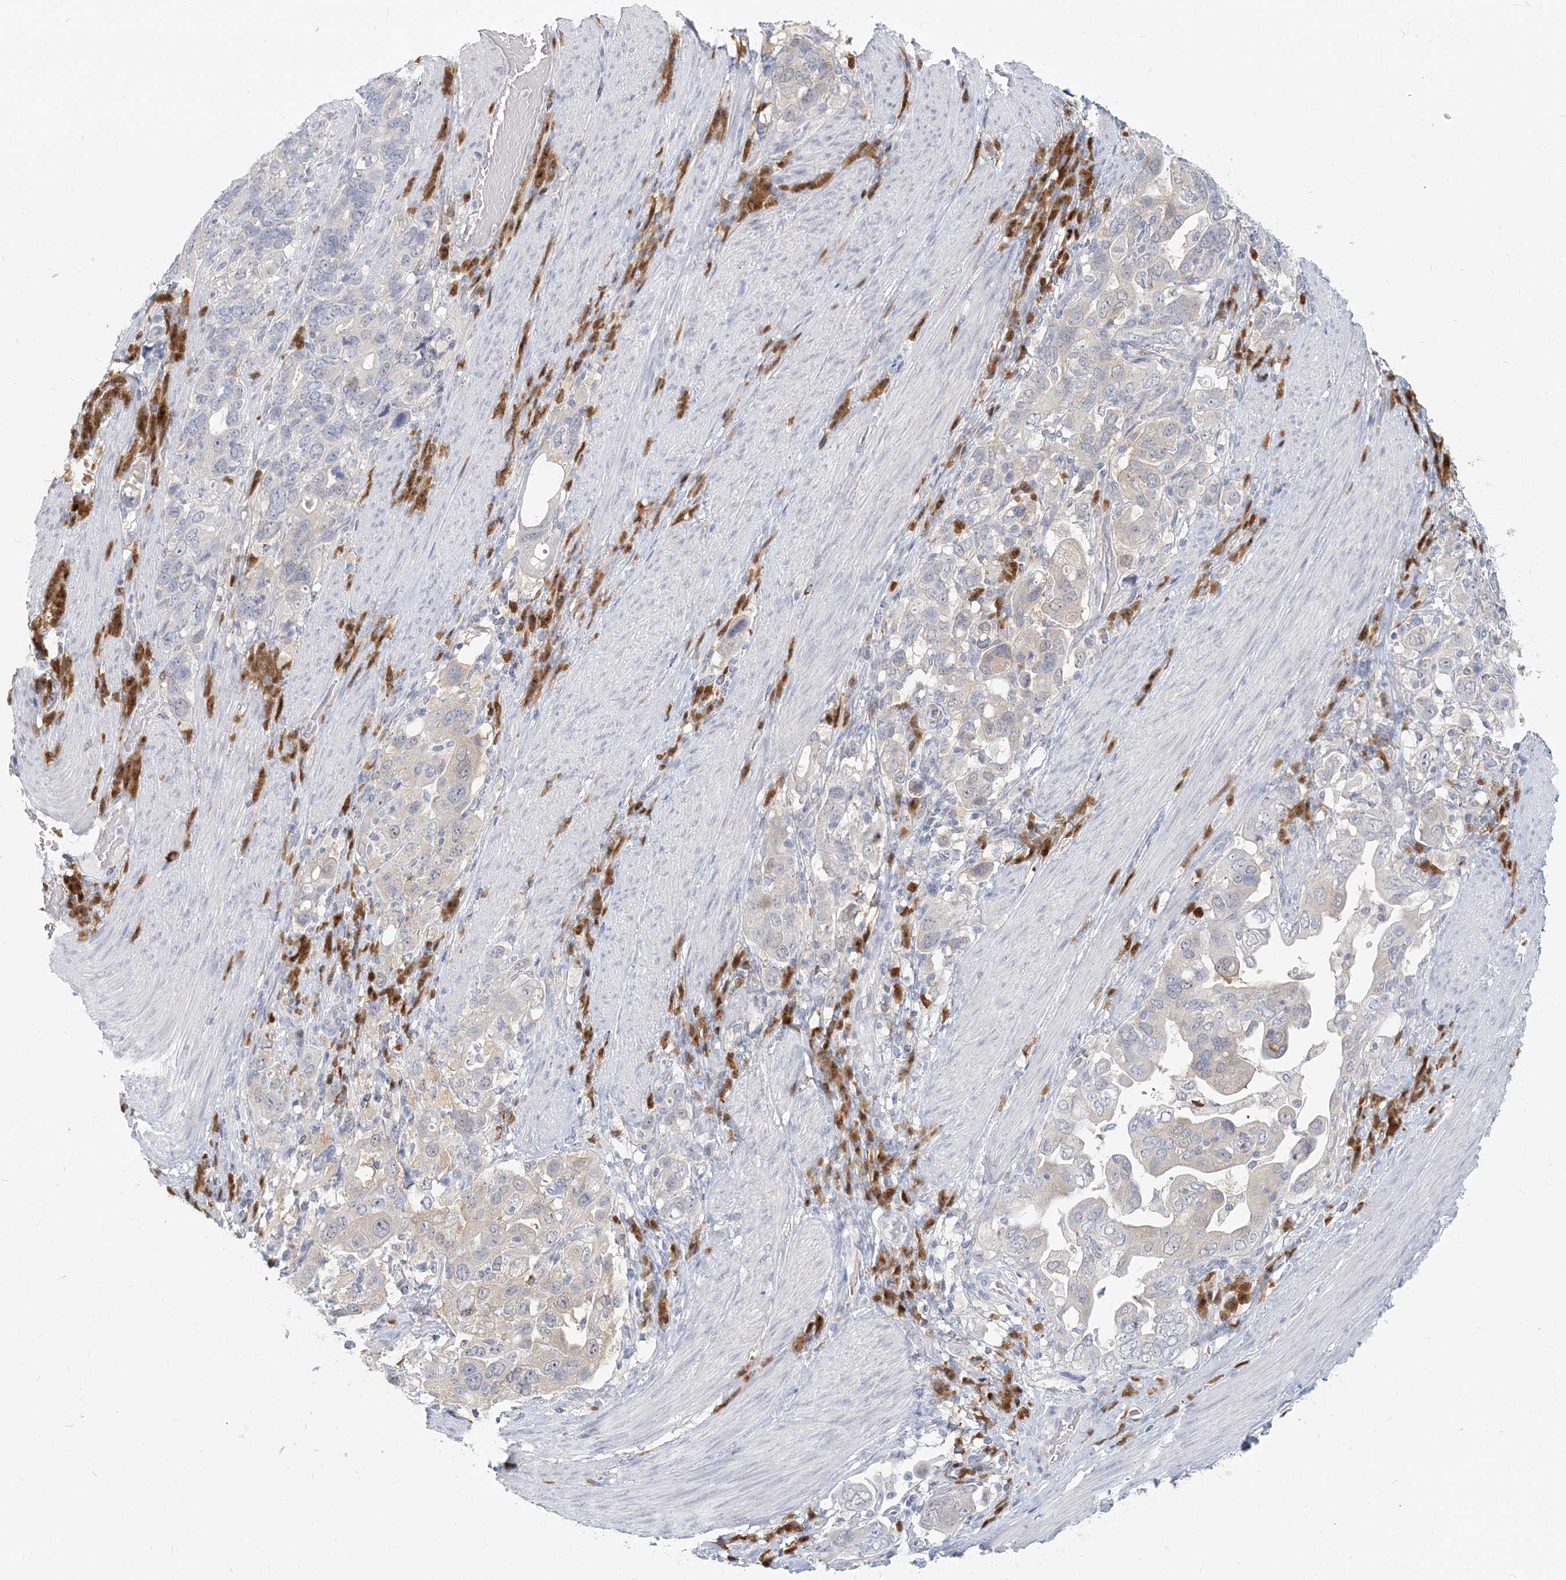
{"staining": {"intensity": "negative", "quantity": "none", "location": "none"}, "tissue": "stomach cancer", "cell_type": "Tumor cells", "image_type": "cancer", "snomed": [{"axis": "morphology", "description": "Adenocarcinoma, NOS"}, {"axis": "topography", "description": "Stomach, upper"}], "caption": "The IHC photomicrograph has no significant positivity in tumor cells of stomach adenocarcinoma tissue.", "gene": "GMPPA", "patient": {"sex": "male", "age": 62}}